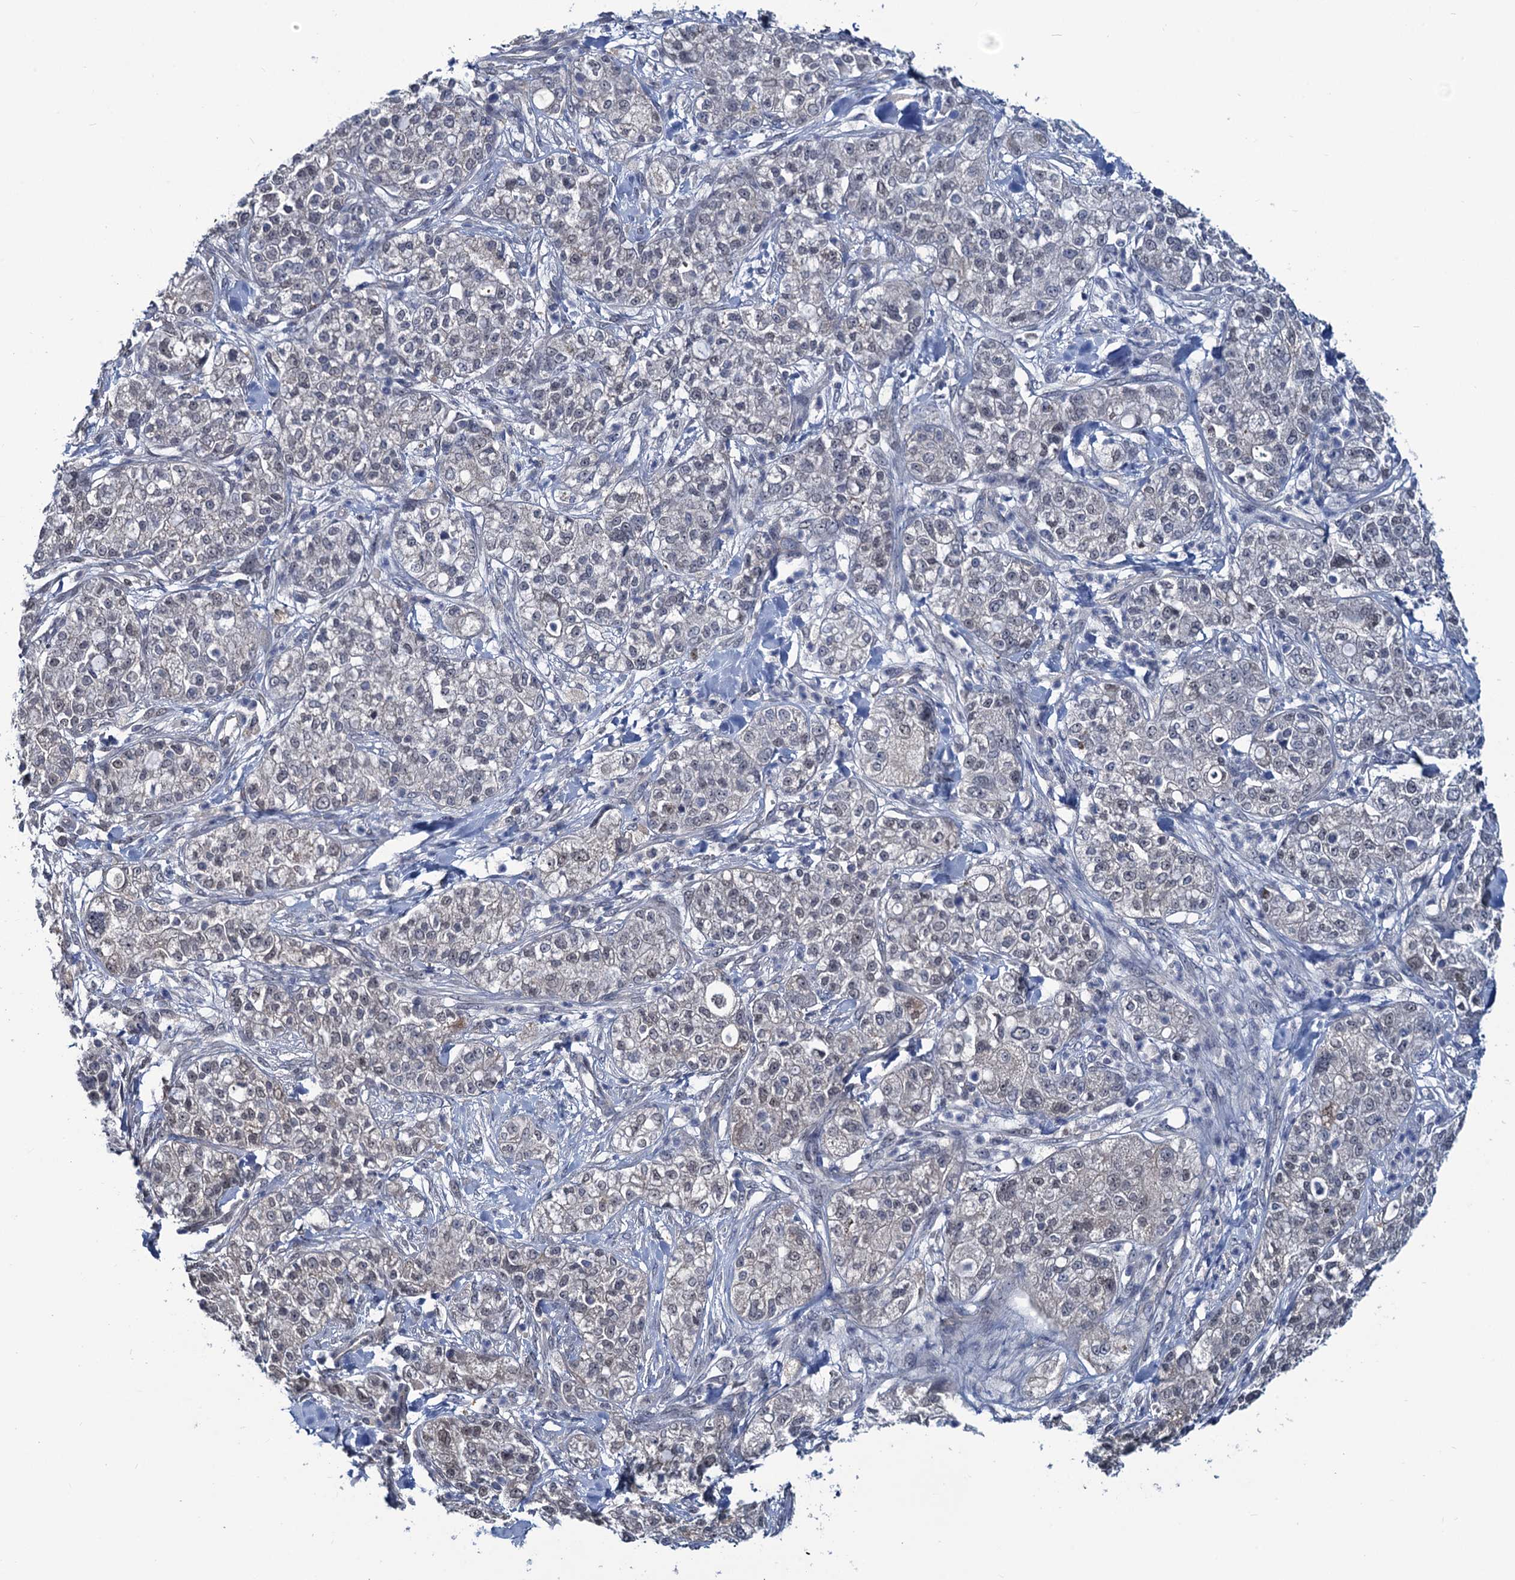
{"staining": {"intensity": "negative", "quantity": "none", "location": "none"}, "tissue": "pancreatic cancer", "cell_type": "Tumor cells", "image_type": "cancer", "snomed": [{"axis": "morphology", "description": "Adenocarcinoma, NOS"}, {"axis": "topography", "description": "Pancreas"}], "caption": "This micrograph is of pancreatic cancer (adenocarcinoma) stained with immunohistochemistry (IHC) to label a protein in brown with the nuclei are counter-stained blue. There is no expression in tumor cells.", "gene": "RTKN2", "patient": {"sex": "female", "age": 78}}